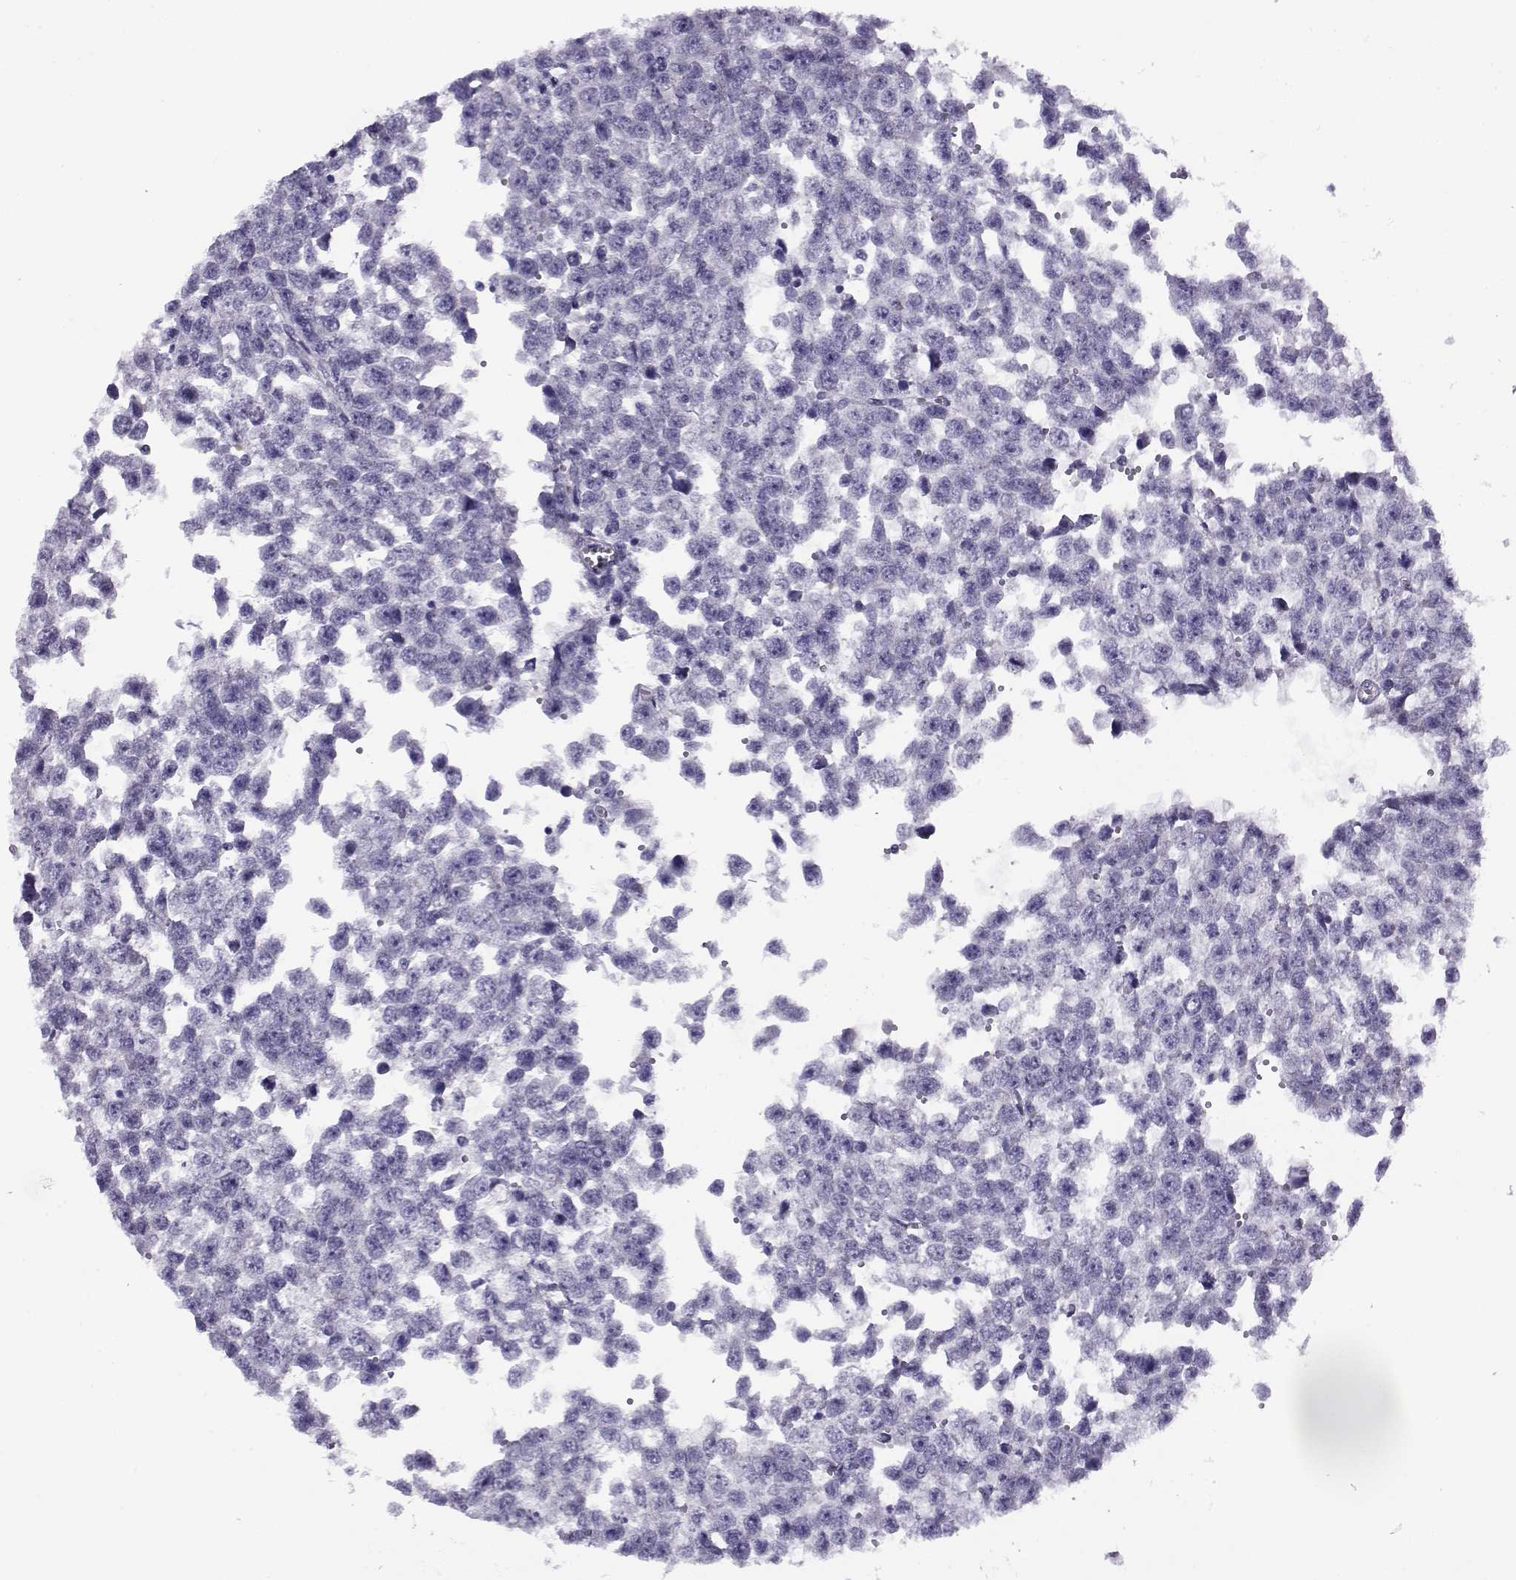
{"staining": {"intensity": "negative", "quantity": "none", "location": "none"}, "tissue": "testis cancer", "cell_type": "Tumor cells", "image_type": "cancer", "snomed": [{"axis": "morphology", "description": "Normal tissue, NOS"}, {"axis": "morphology", "description": "Seminoma, NOS"}, {"axis": "topography", "description": "Testis"}, {"axis": "topography", "description": "Epididymis"}], "caption": "Tumor cells show no significant protein staining in testis cancer.", "gene": "FEZF1", "patient": {"sex": "male", "age": 34}}